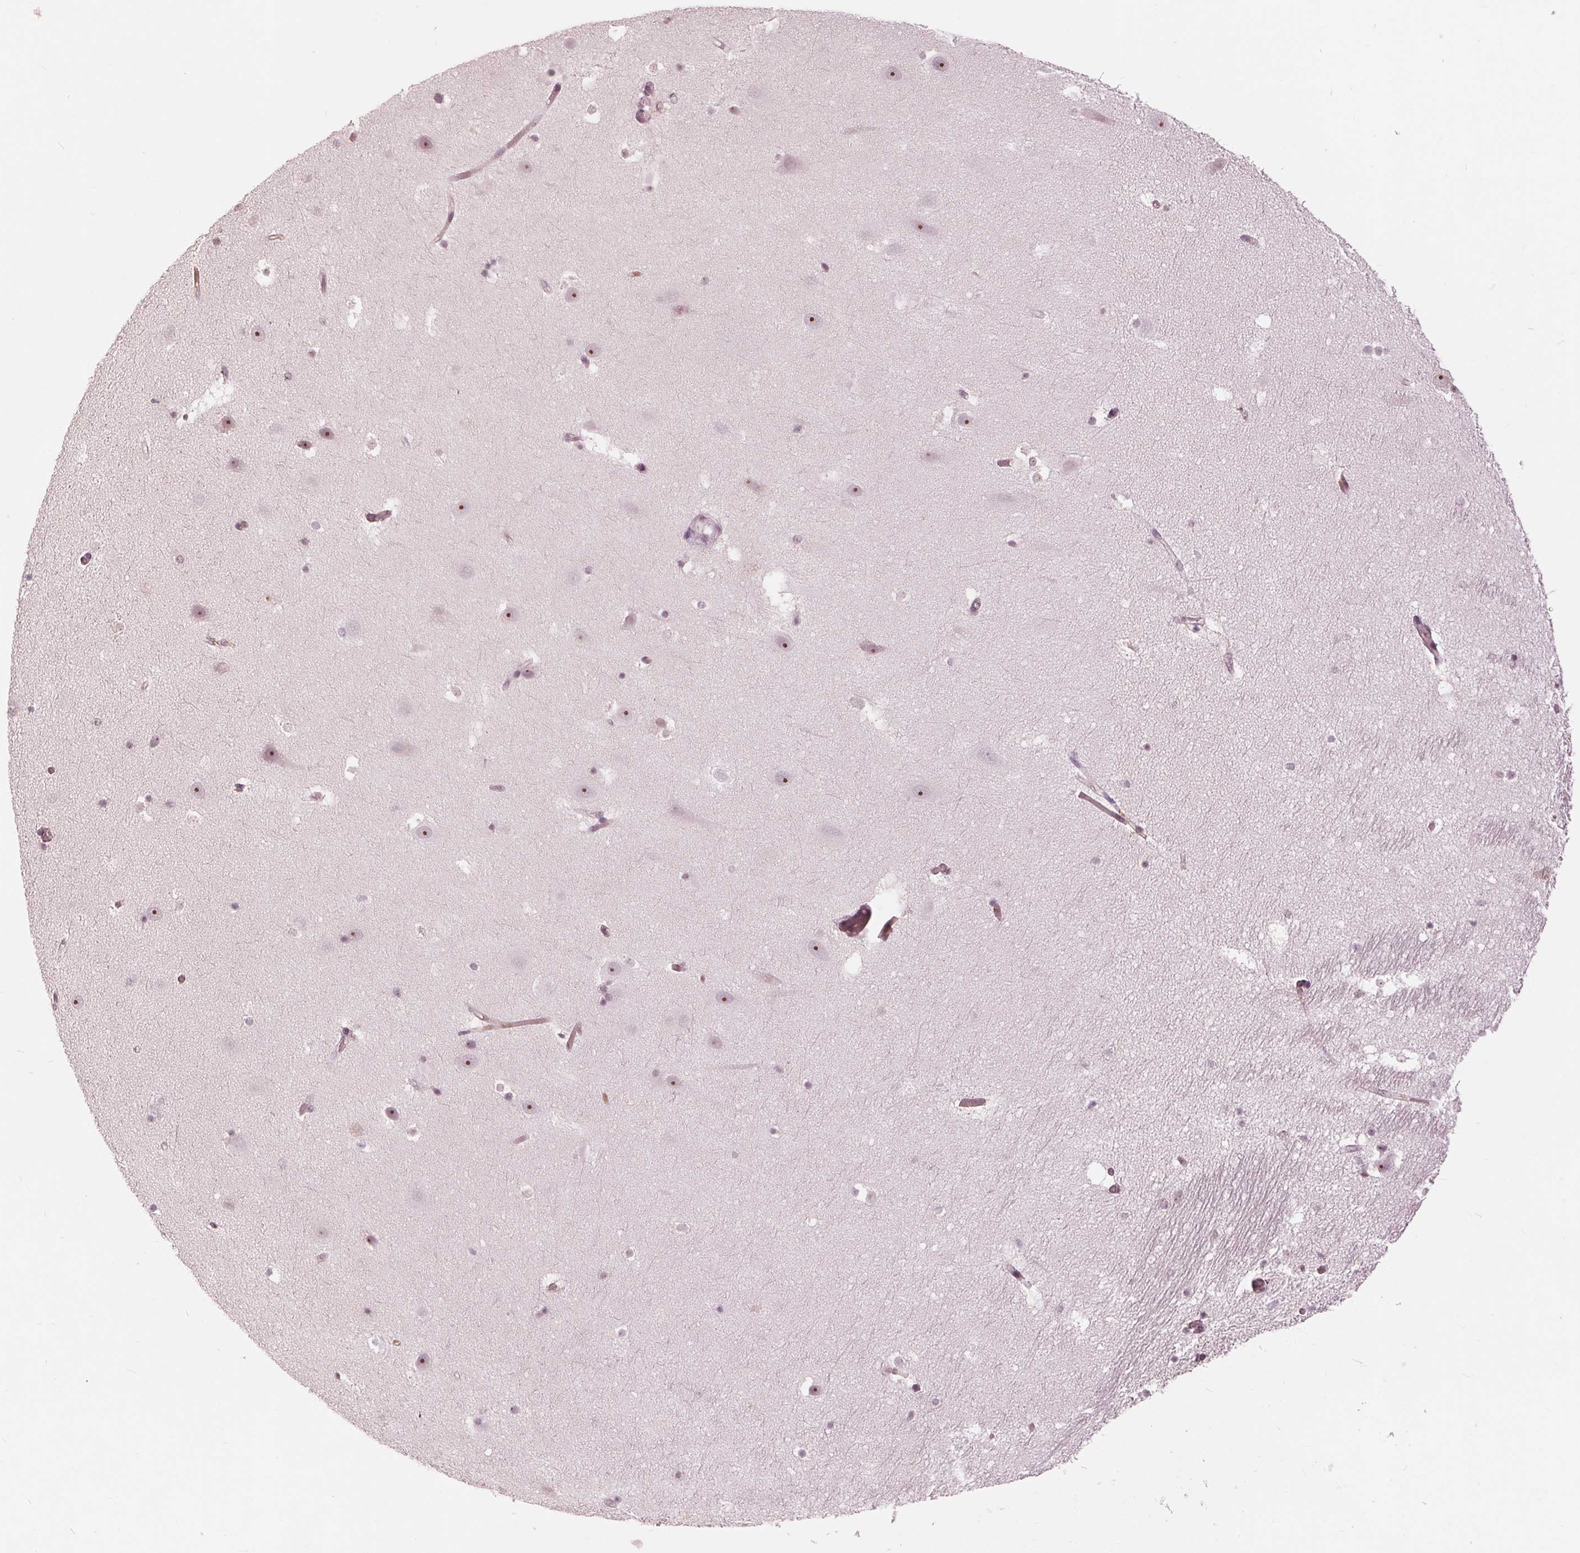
{"staining": {"intensity": "weak", "quantity": "<25%", "location": "nuclear"}, "tissue": "hippocampus", "cell_type": "Glial cells", "image_type": "normal", "snomed": [{"axis": "morphology", "description": "Normal tissue, NOS"}, {"axis": "topography", "description": "Hippocampus"}], "caption": "Unremarkable hippocampus was stained to show a protein in brown. There is no significant positivity in glial cells. Nuclei are stained in blue.", "gene": "SLX4", "patient": {"sex": "male", "age": 26}}